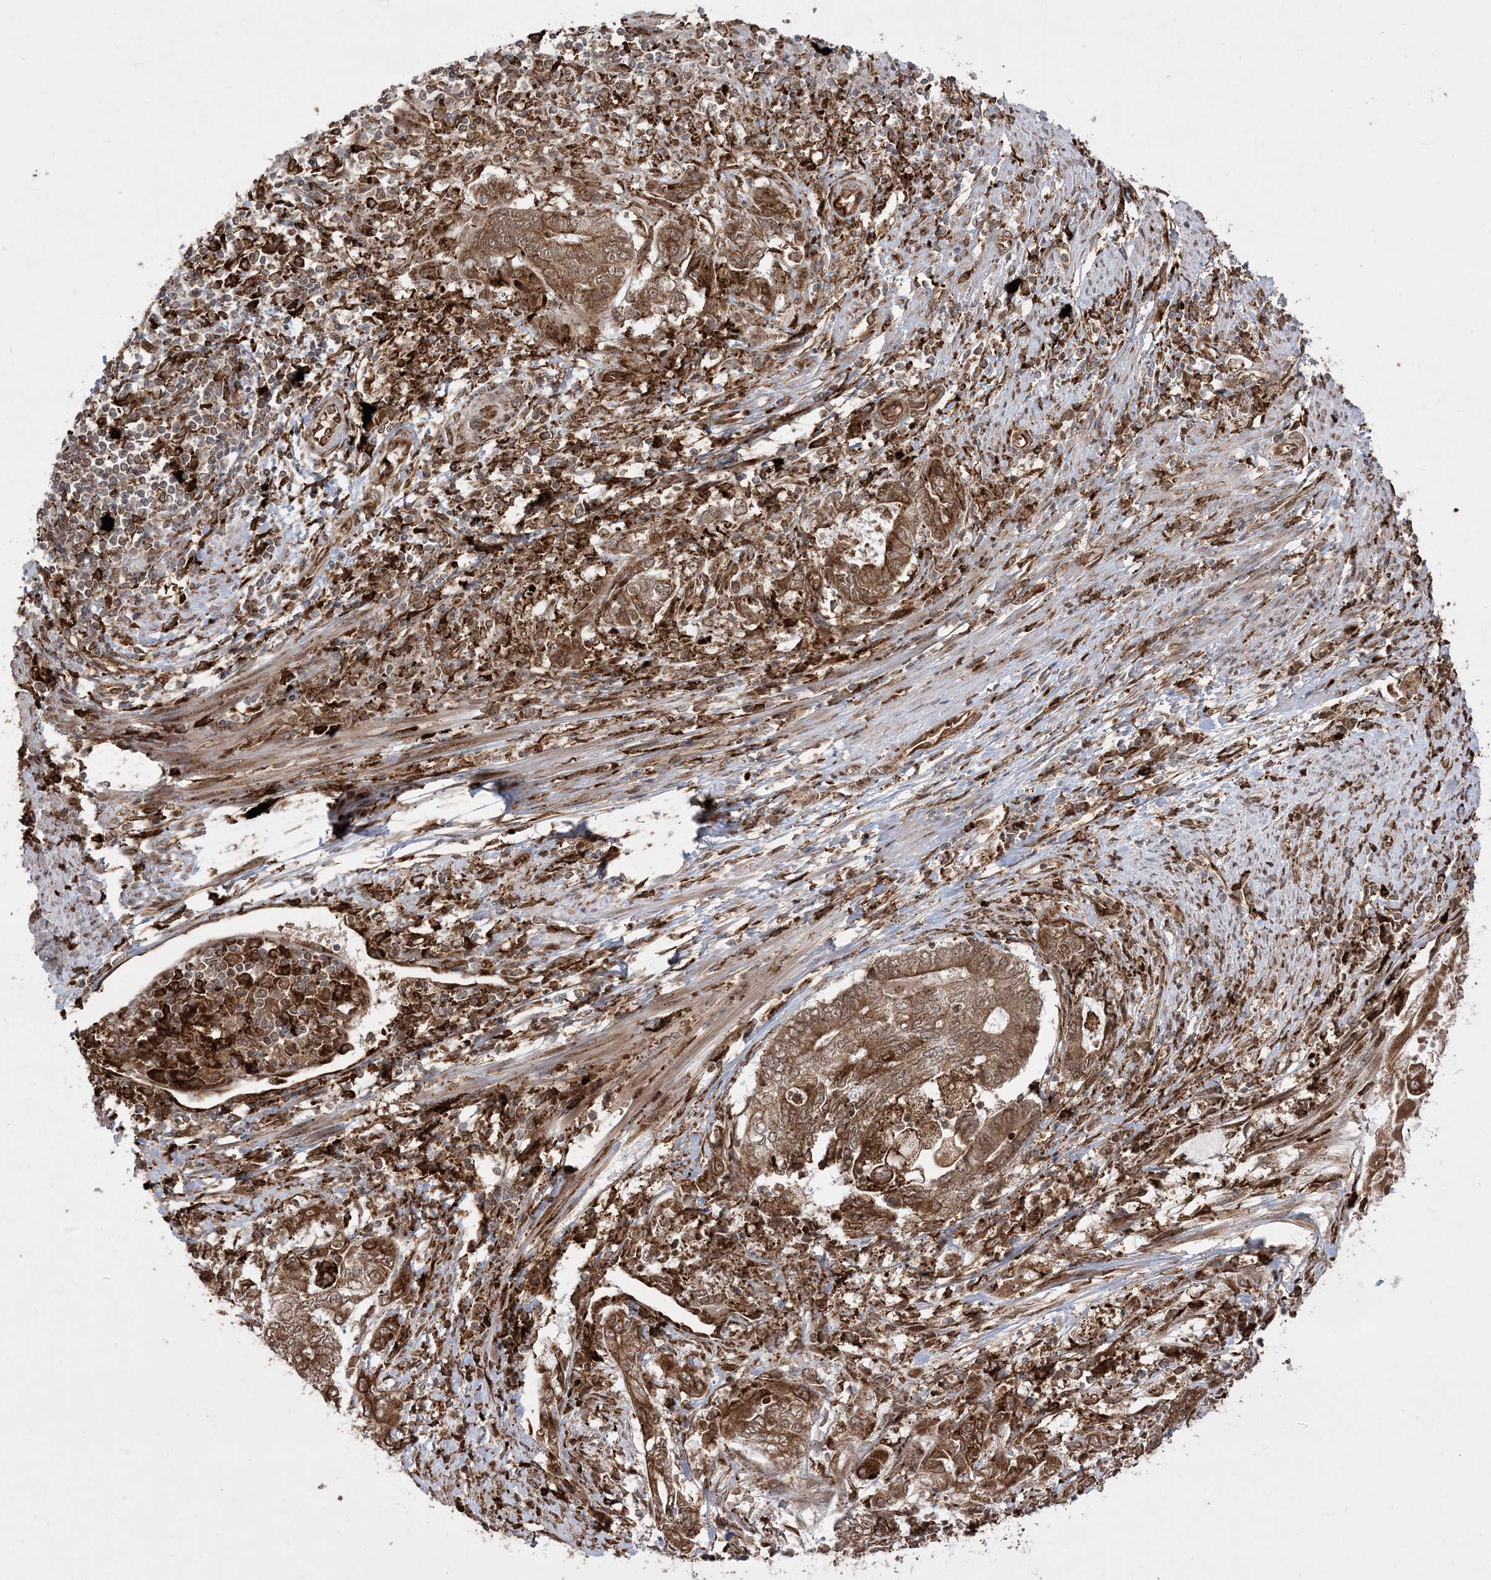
{"staining": {"intensity": "moderate", "quantity": ">75%", "location": "cytoplasmic/membranous,nuclear"}, "tissue": "endometrial cancer", "cell_type": "Tumor cells", "image_type": "cancer", "snomed": [{"axis": "morphology", "description": "Adenocarcinoma, NOS"}, {"axis": "topography", "description": "Uterus"}, {"axis": "topography", "description": "Endometrium"}], "caption": "Immunohistochemistry (IHC) image of neoplastic tissue: human endometrial cancer stained using IHC shows medium levels of moderate protein expression localized specifically in the cytoplasmic/membranous and nuclear of tumor cells, appearing as a cytoplasmic/membranous and nuclear brown color.", "gene": "EPC2", "patient": {"sex": "female", "age": 70}}